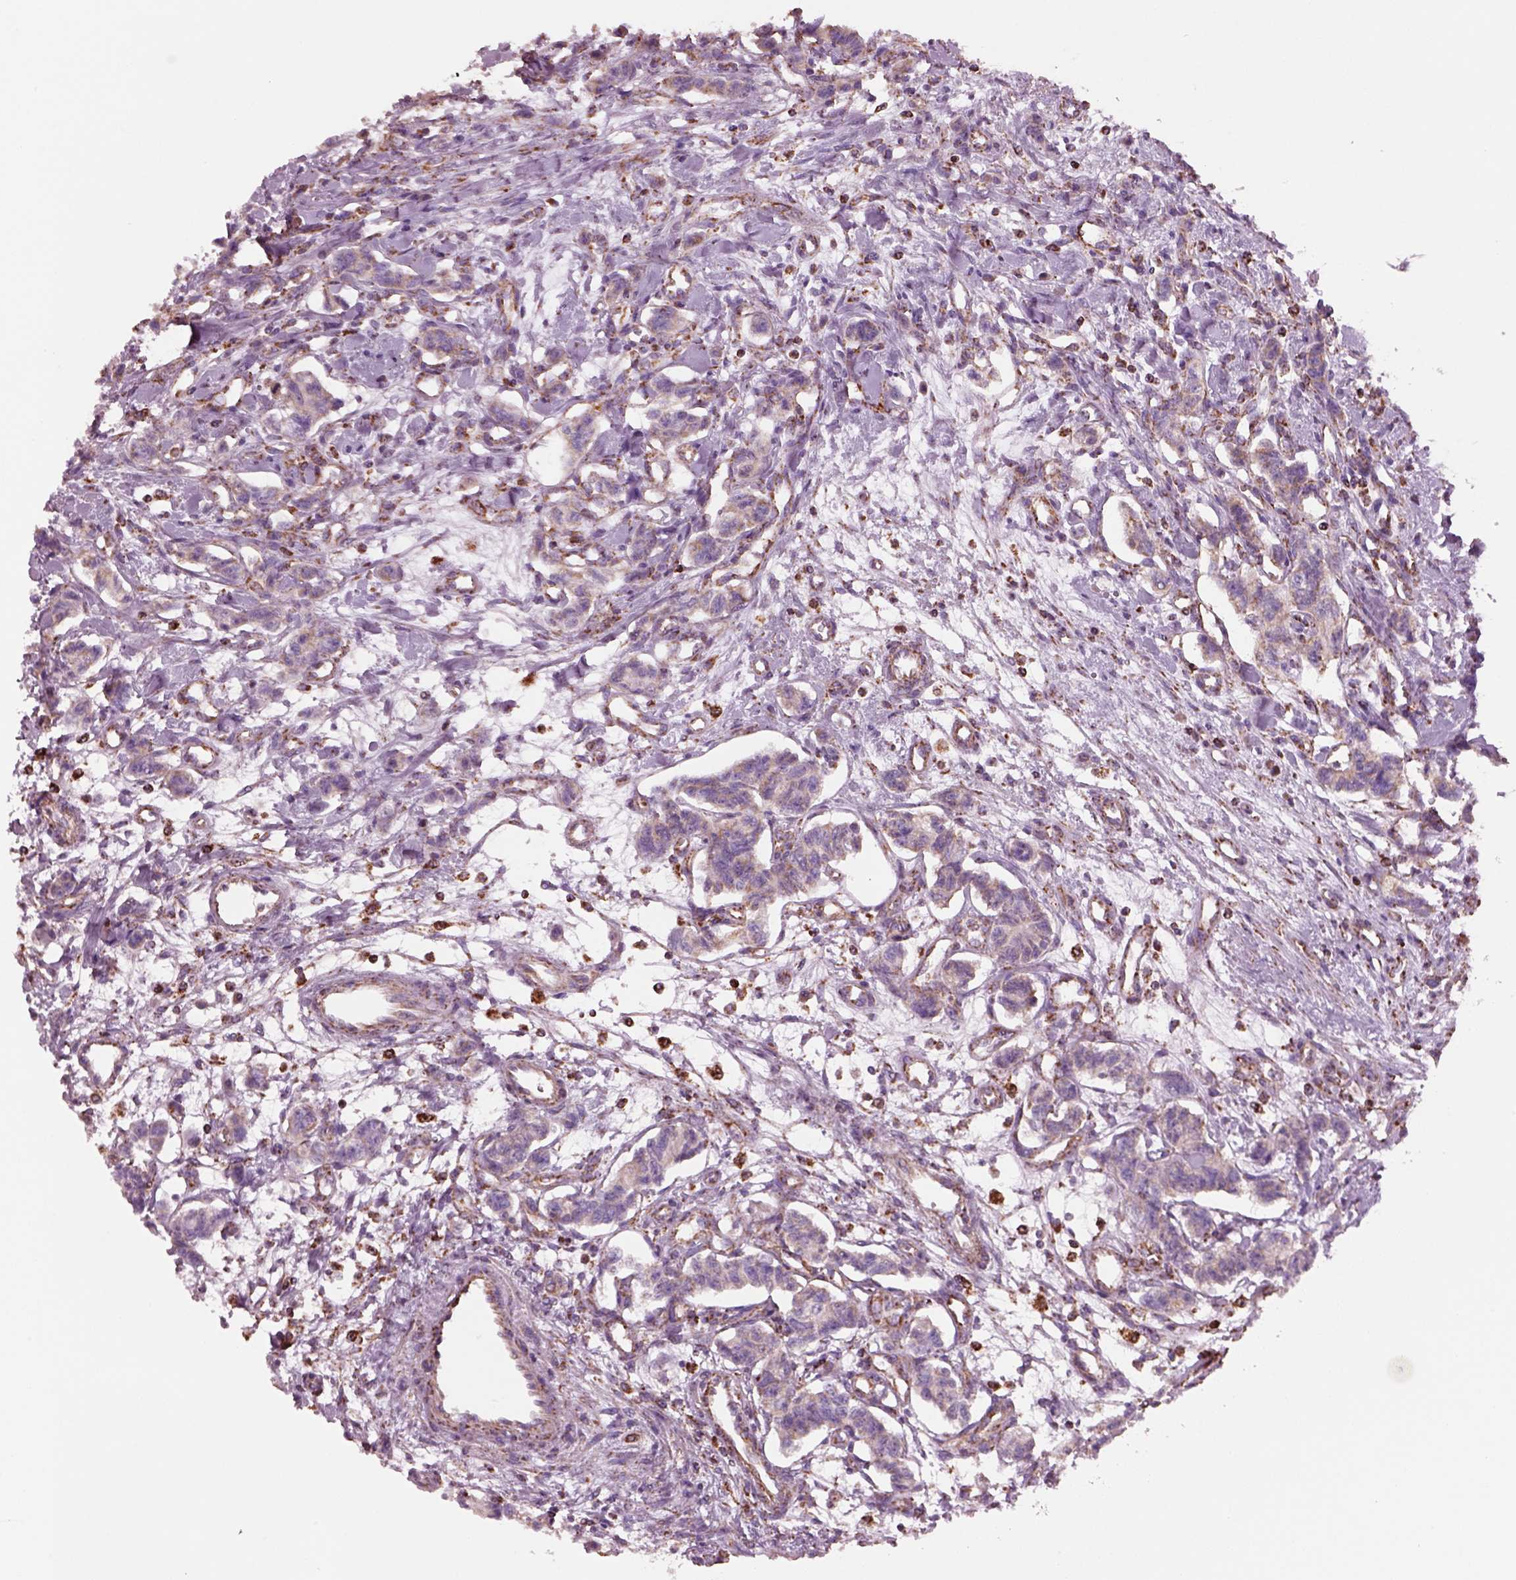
{"staining": {"intensity": "moderate", "quantity": "25%-75%", "location": "cytoplasmic/membranous"}, "tissue": "carcinoid", "cell_type": "Tumor cells", "image_type": "cancer", "snomed": [{"axis": "morphology", "description": "Carcinoid, malignant, NOS"}, {"axis": "topography", "description": "Kidney"}], "caption": "A medium amount of moderate cytoplasmic/membranous staining is identified in about 25%-75% of tumor cells in carcinoid tissue.", "gene": "SLC25A24", "patient": {"sex": "female", "age": 41}}